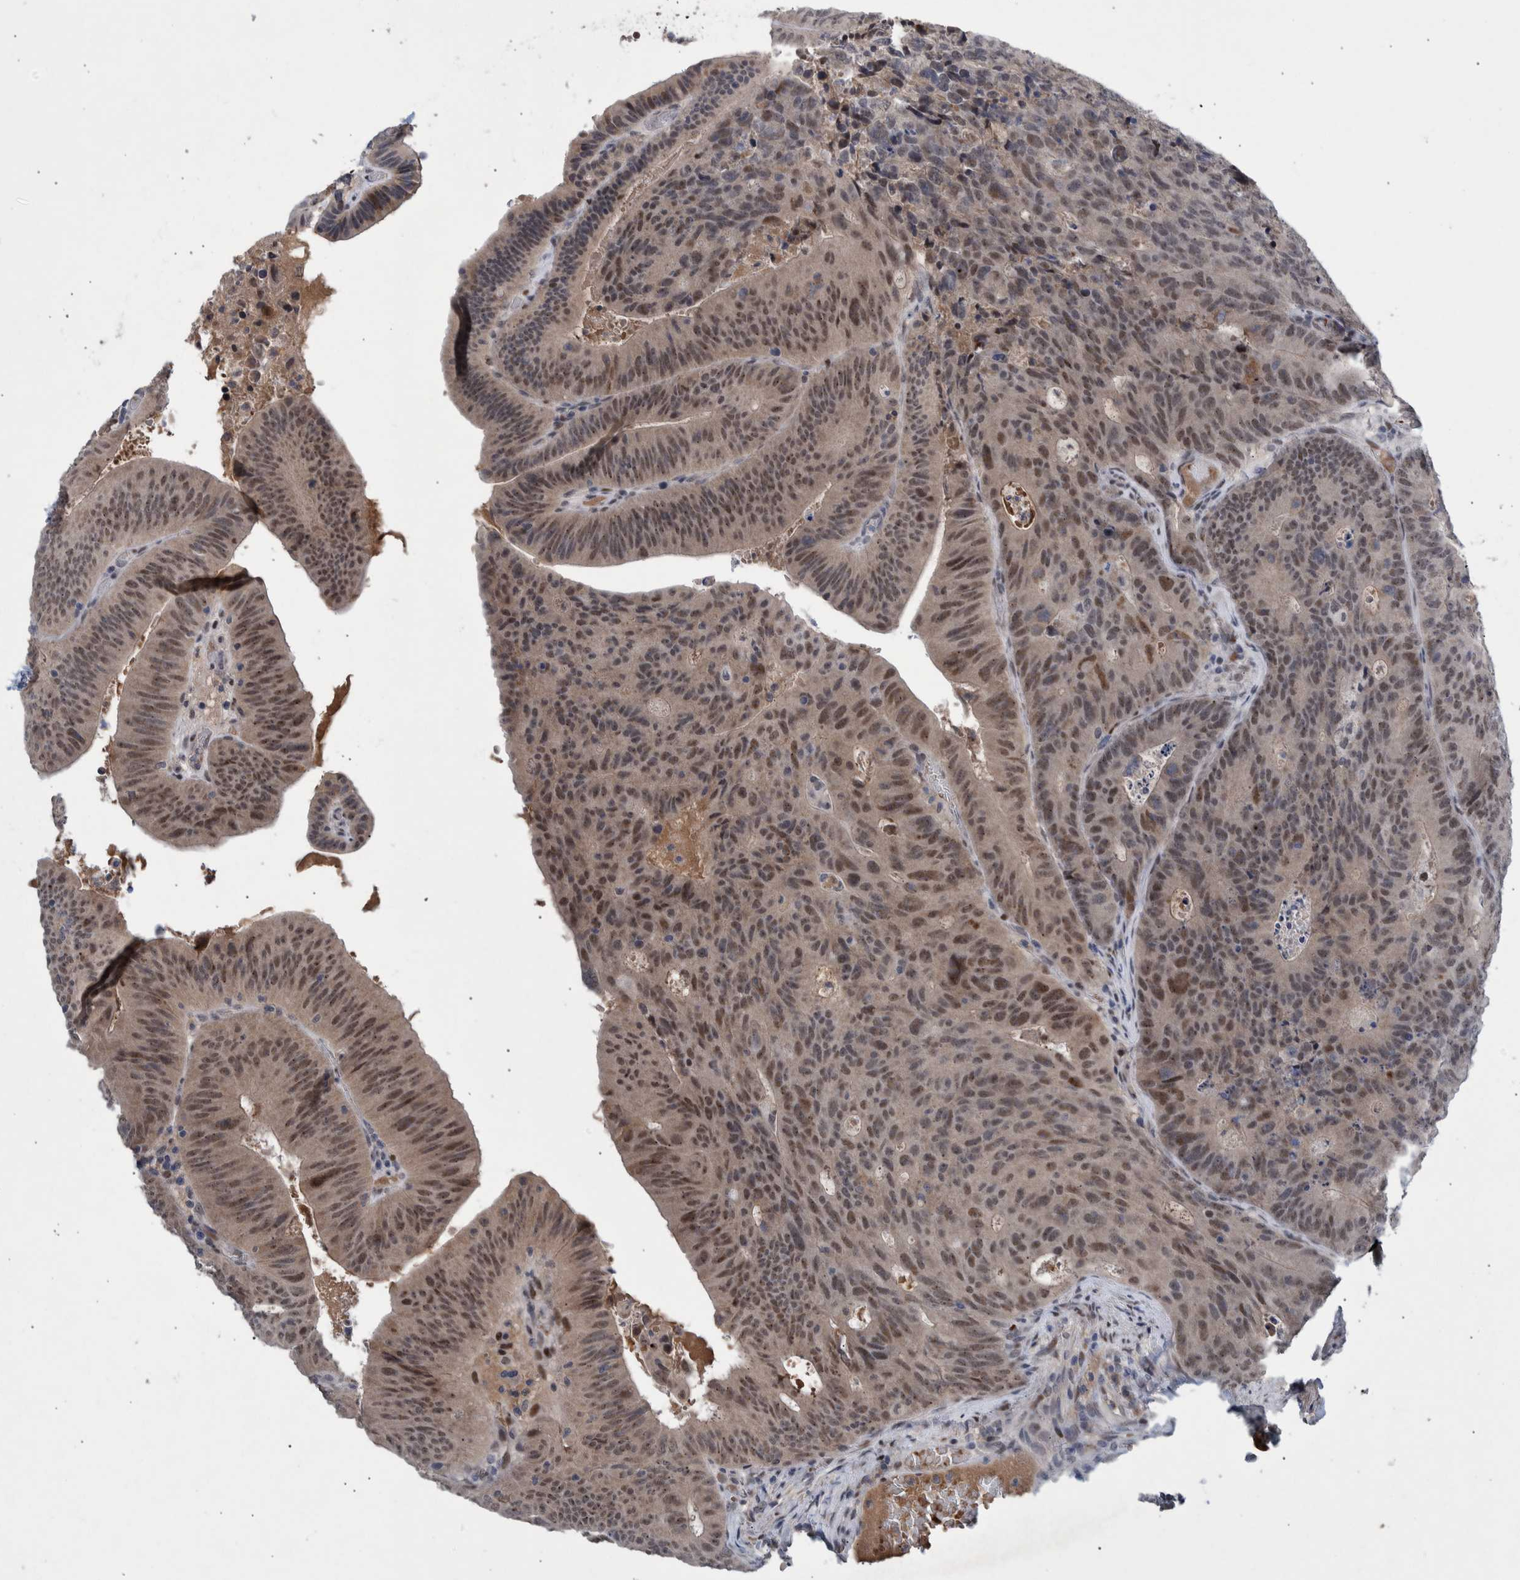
{"staining": {"intensity": "weak", "quantity": ">75%", "location": "nuclear"}, "tissue": "colorectal cancer", "cell_type": "Tumor cells", "image_type": "cancer", "snomed": [{"axis": "morphology", "description": "Adenocarcinoma, NOS"}, {"axis": "topography", "description": "Colon"}], "caption": "Immunohistochemical staining of human adenocarcinoma (colorectal) demonstrates low levels of weak nuclear protein expression in approximately >75% of tumor cells.", "gene": "ESRP1", "patient": {"sex": "male", "age": 87}}